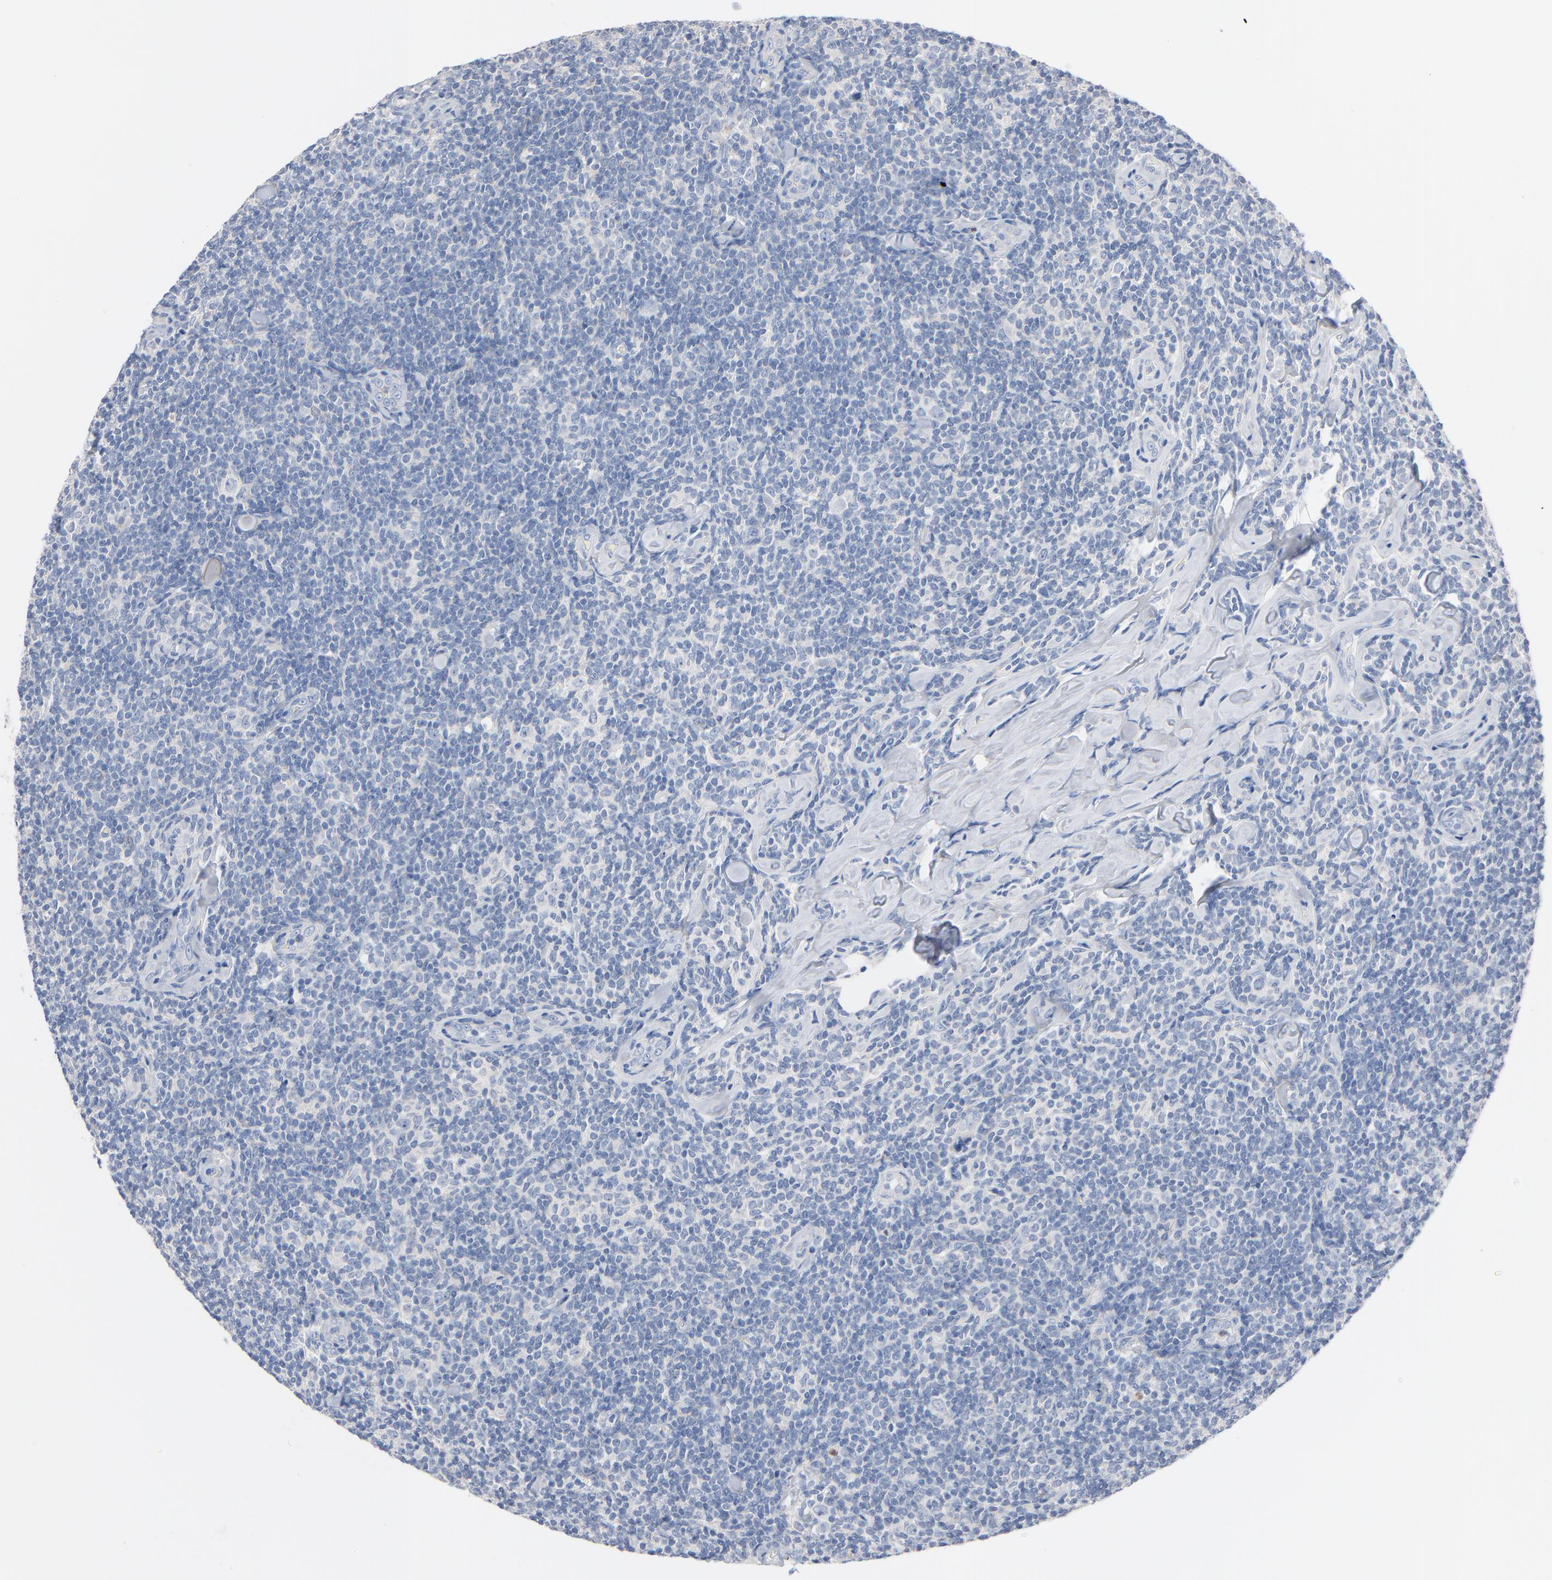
{"staining": {"intensity": "negative", "quantity": "none", "location": "none"}, "tissue": "lymphoma", "cell_type": "Tumor cells", "image_type": "cancer", "snomed": [{"axis": "morphology", "description": "Malignant lymphoma, non-Hodgkin's type, Low grade"}, {"axis": "topography", "description": "Lymph node"}], "caption": "DAB (3,3'-diaminobenzidine) immunohistochemical staining of low-grade malignant lymphoma, non-Hodgkin's type exhibits no significant positivity in tumor cells.", "gene": "IFT43", "patient": {"sex": "female", "age": 56}}